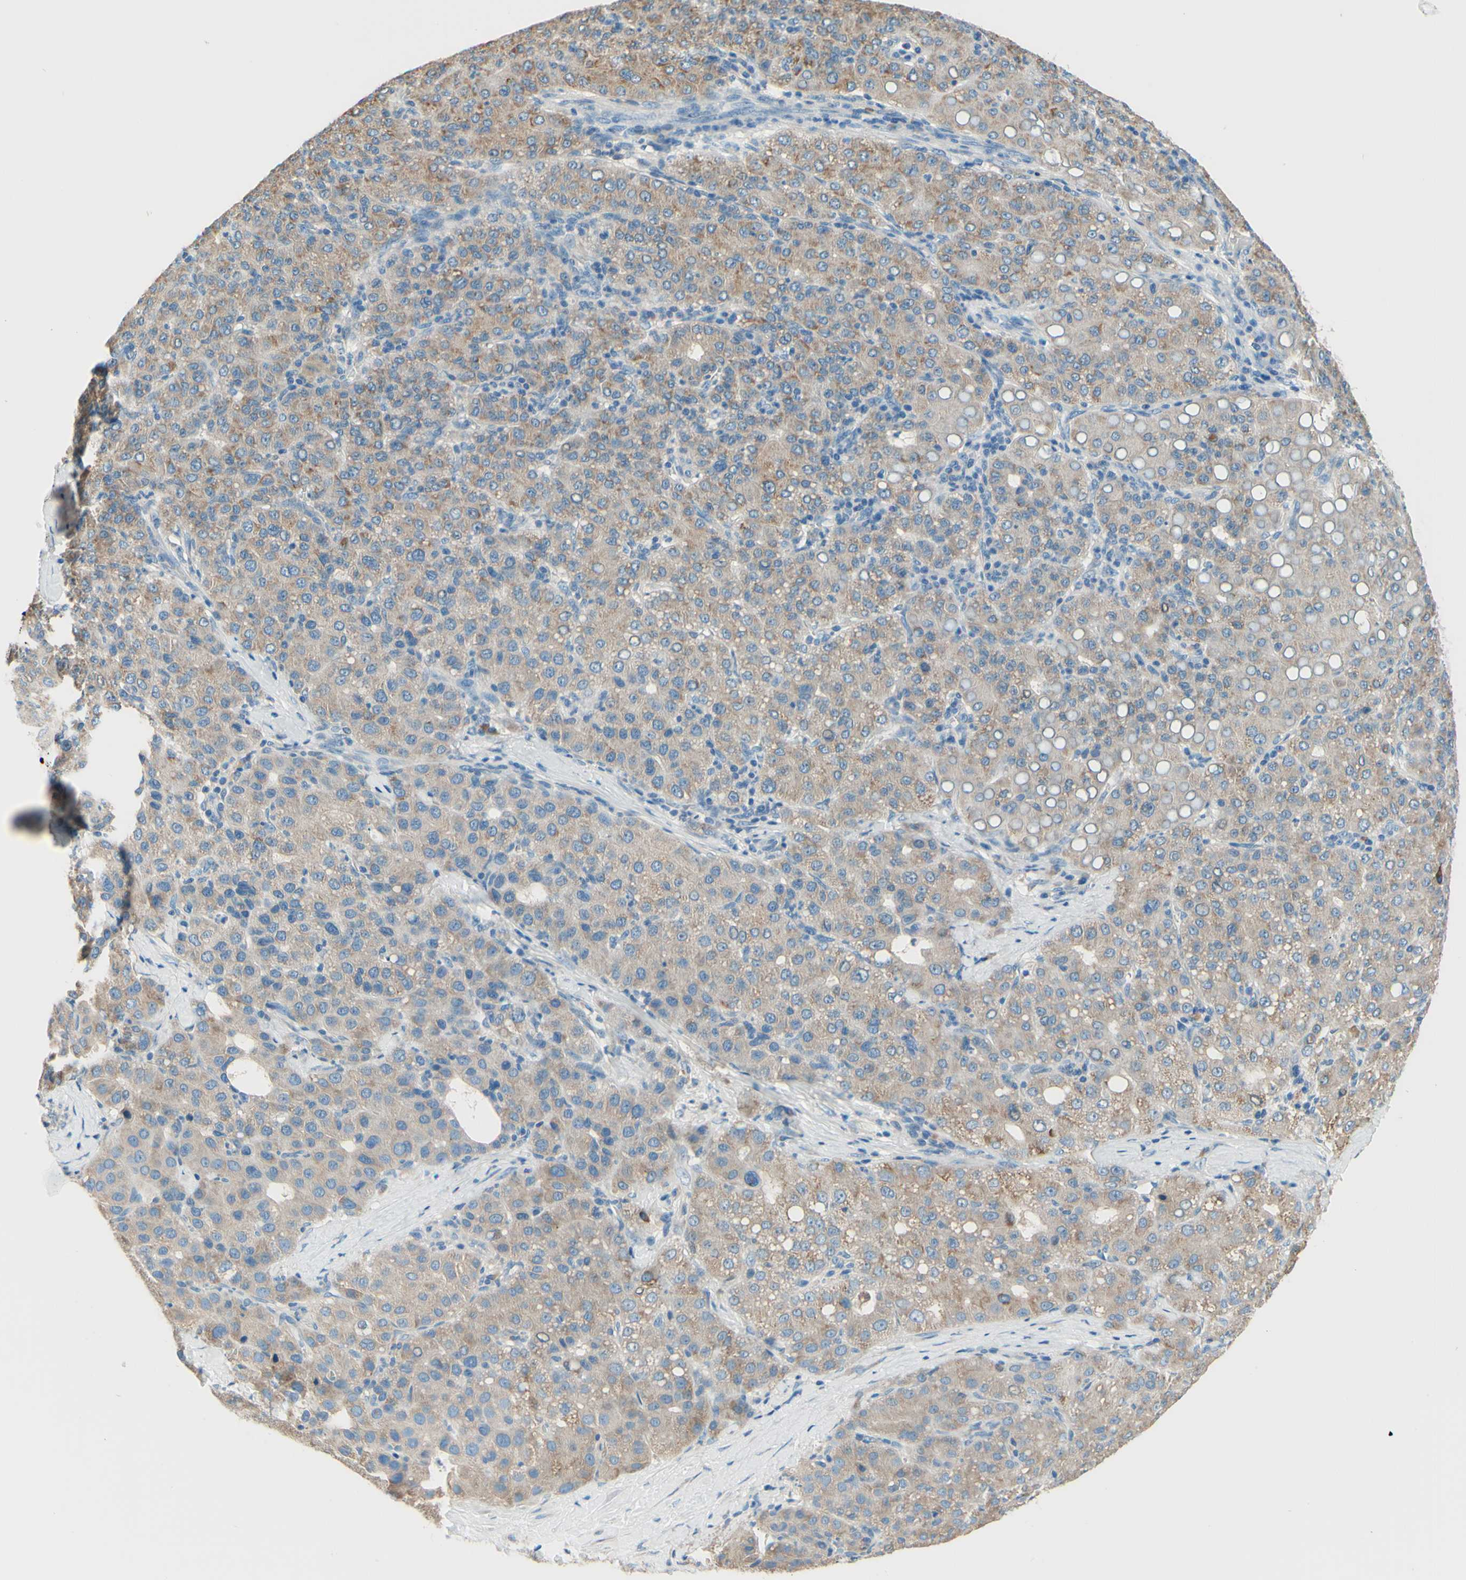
{"staining": {"intensity": "weak", "quantity": ">75%", "location": "cytoplasmic/membranous"}, "tissue": "liver cancer", "cell_type": "Tumor cells", "image_type": "cancer", "snomed": [{"axis": "morphology", "description": "Carcinoma, Hepatocellular, NOS"}, {"axis": "topography", "description": "Liver"}], "caption": "This micrograph shows hepatocellular carcinoma (liver) stained with immunohistochemistry (IHC) to label a protein in brown. The cytoplasmic/membranous of tumor cells show weak positivity for the protein. Nuclei are counter-stained blue.", "gene": "PASD1", "patient": {"sex": "male", "age": 65}}